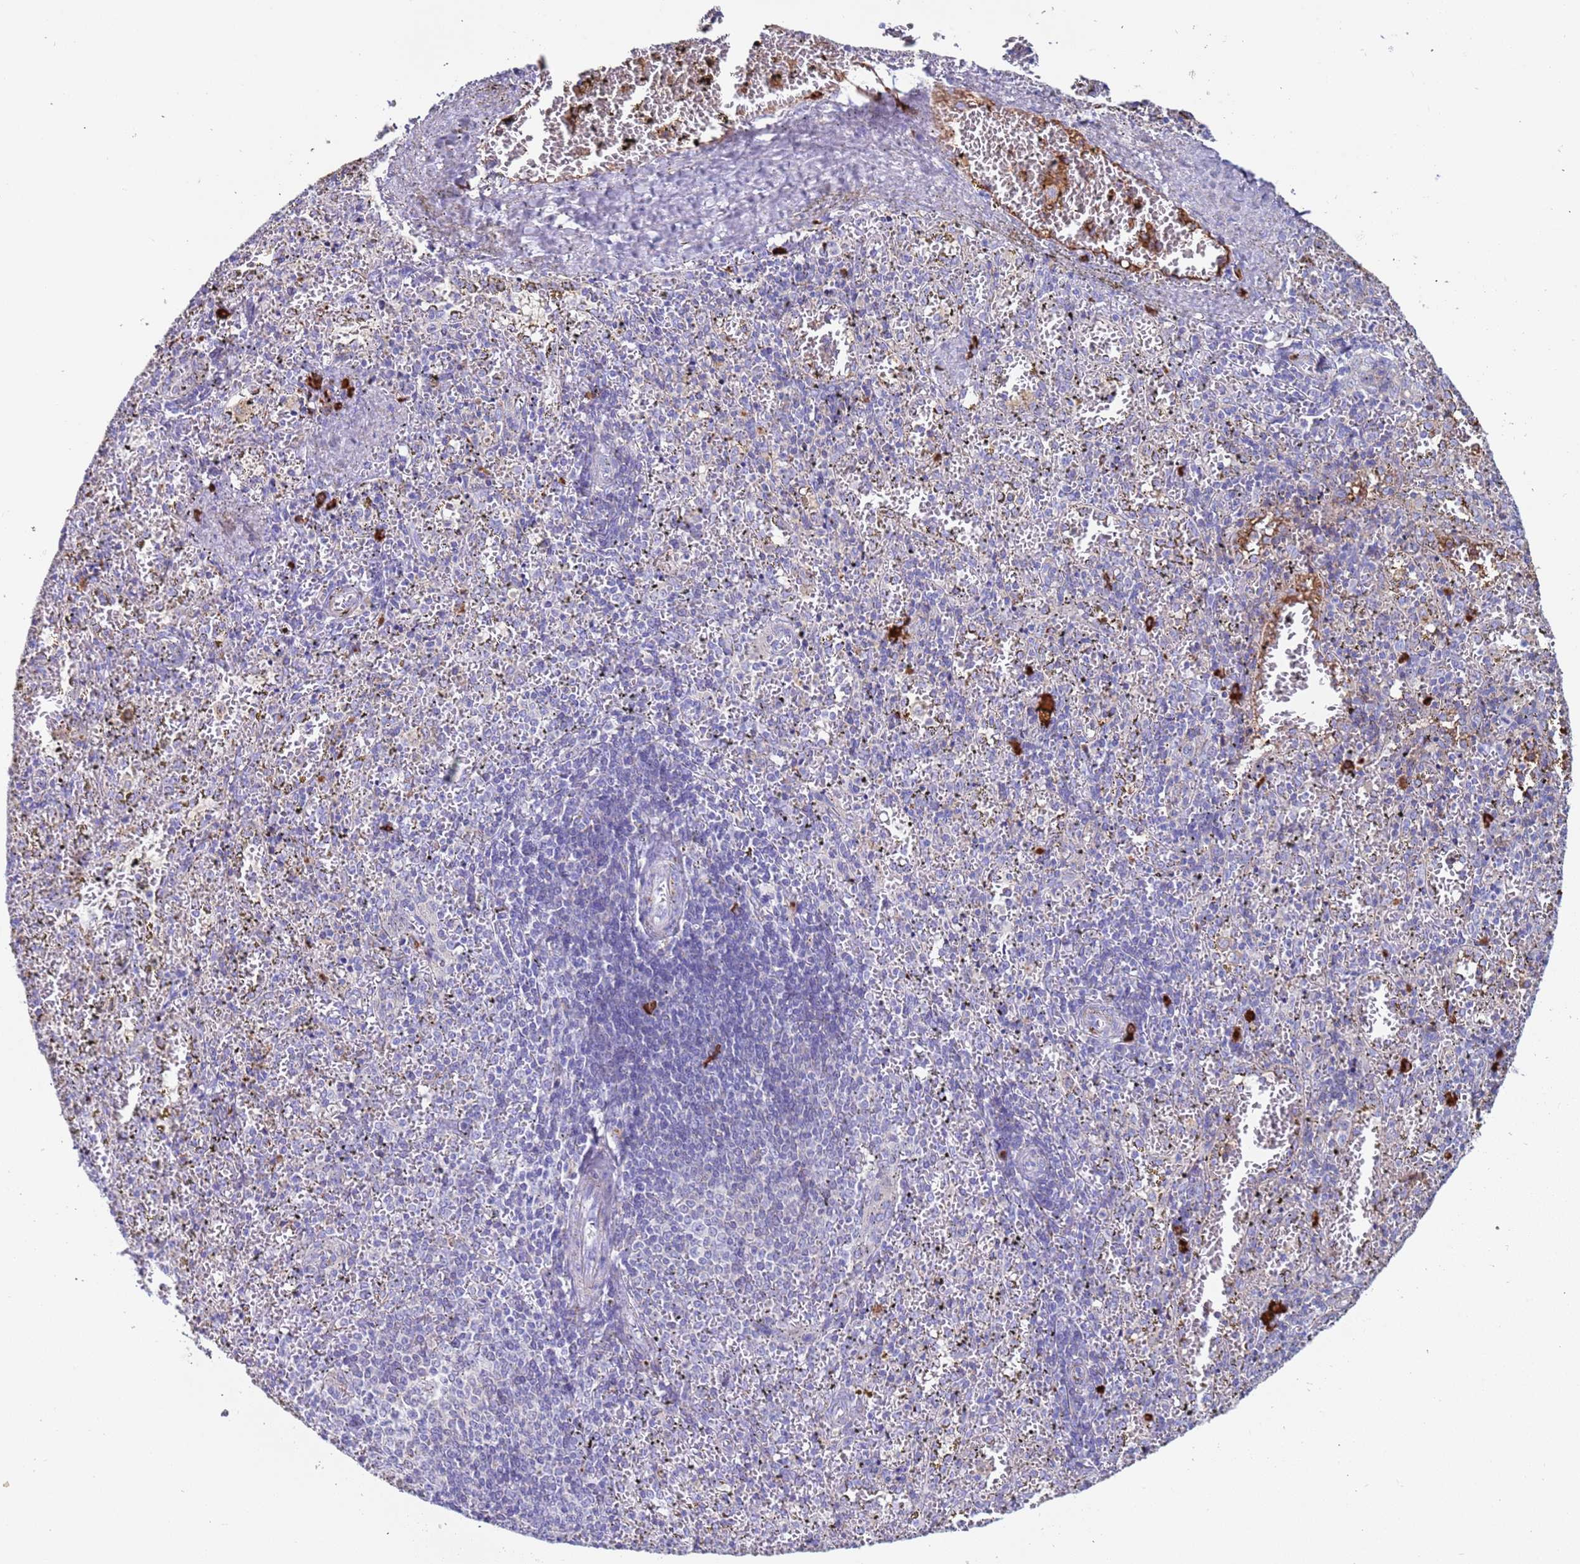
{"staining": {"intensity": "strong", "quantity": "<25%", "location": "cytoplasmic/membranous"}, "tissue": "spleen", "cell_type": "Cells in red pulp", "image_type": "normal", "snomed": [{"axis": "morphology", "description": "Normal tissue, NOS"}, {"axis": "topography", "description": "Spleen"}], "caption": "Benign spleen was stained to show a protein in brown. There is medium levels of strong cytoplasmic/membranous positivity in approximately <25% of cells in red pulp. Ihc stains the protein of interest in brown and the nuclei are stained blue.", "gene": "CYSLTR2", "patient": {"sex": "male", "age": 11}}